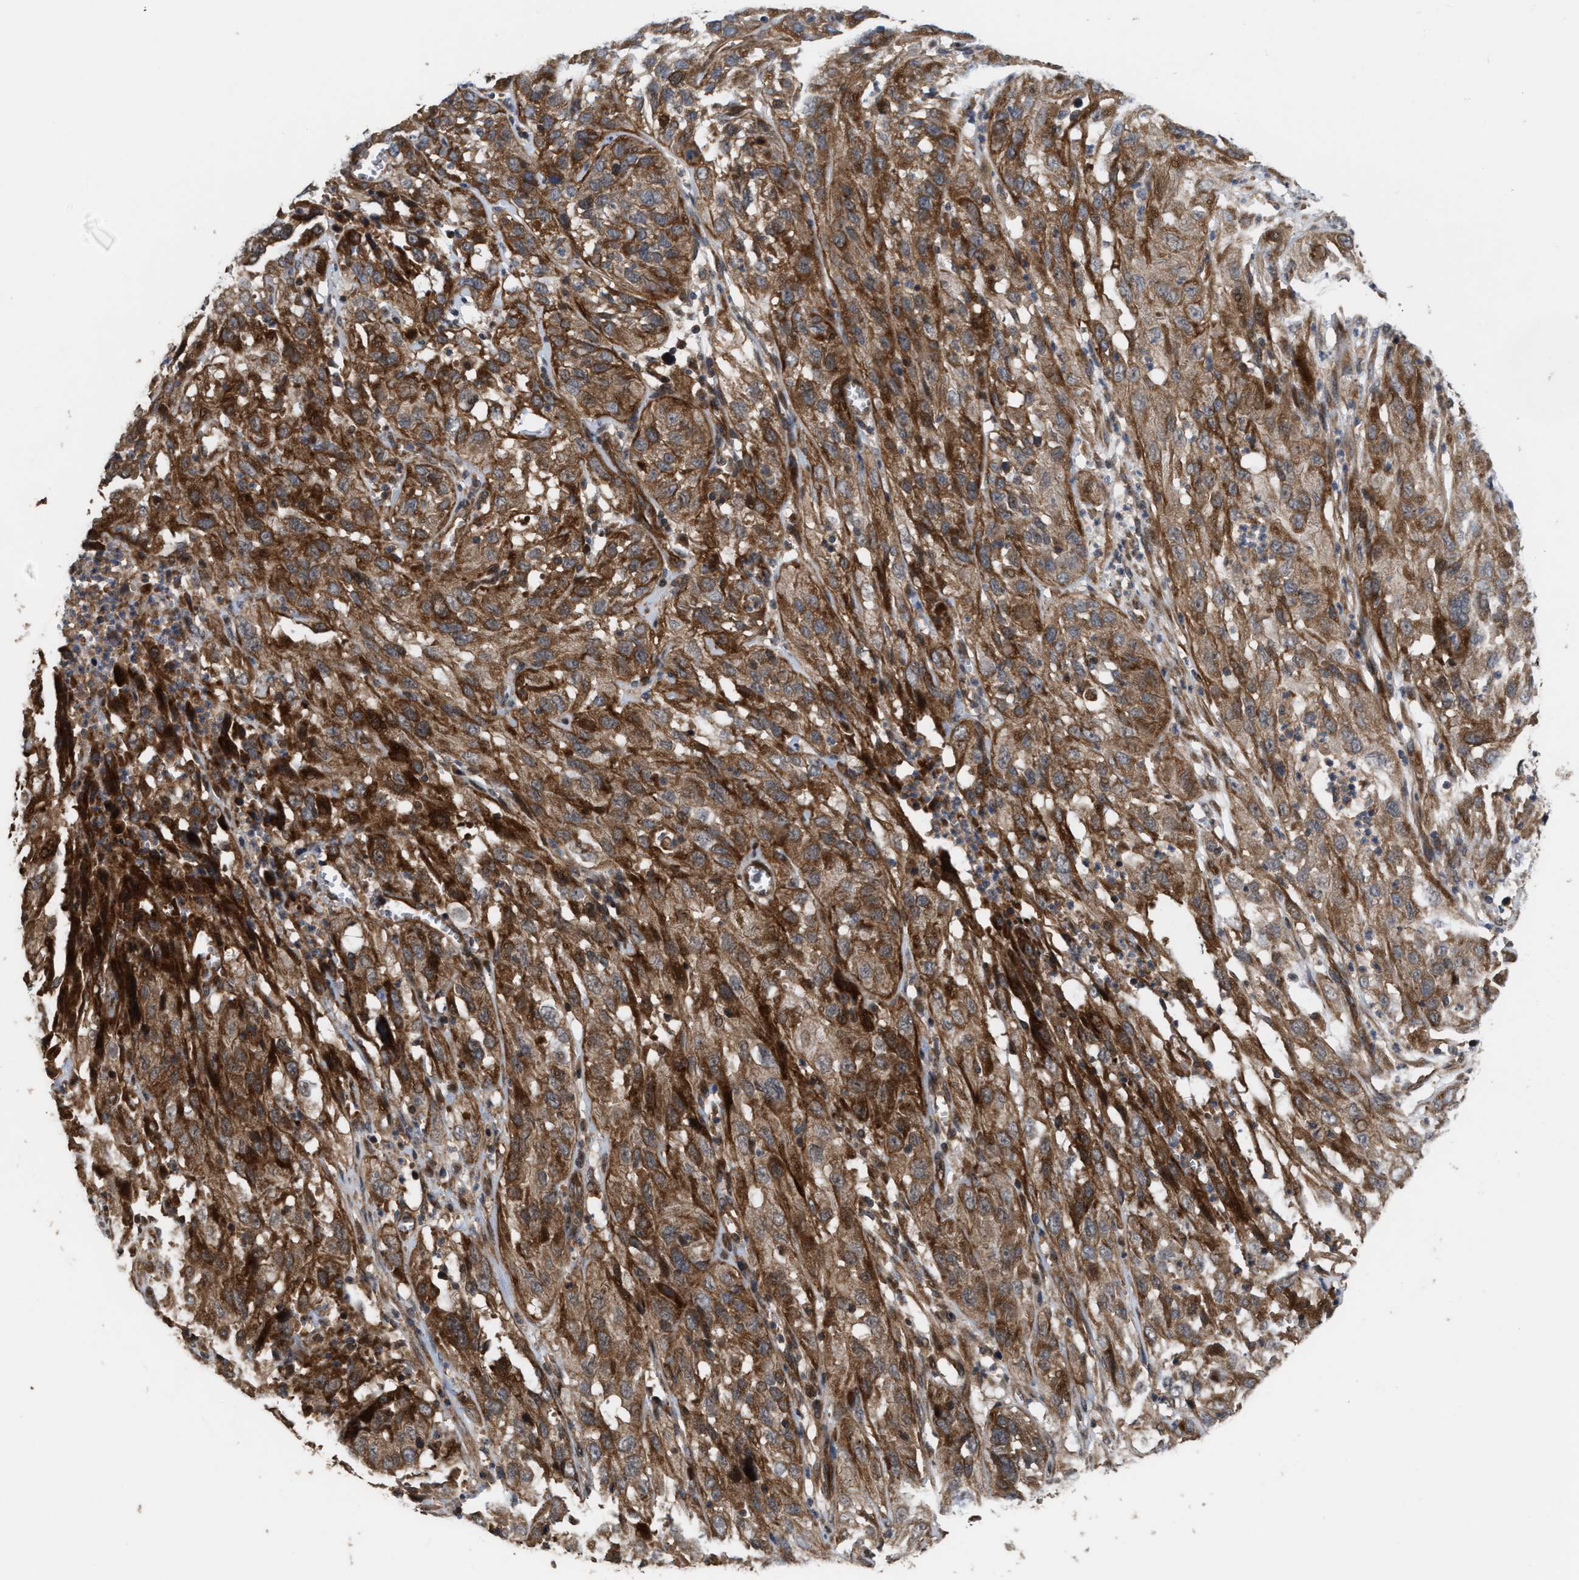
{"staining": {"intensity": "strong", "quantity": ">75%", "location": "cytoplasmic/membranous"}, "tissue": "cervical cancer", "cell_type": "Tumor cells", "image_type": "cancer", "snomed": [{"axis": "morphology", "description": "Squamous cell carcinoma, NOS"}, {"axis": "topography", "description": "Cervix"}], "caption": "Strong cytoplasmic/membranous protein positivity is seen in about >75% of tumor cells in squamous cell carcinoma (cervical).", "gene": "STAU1", "patient": {"sex": "female", "age": 32}}